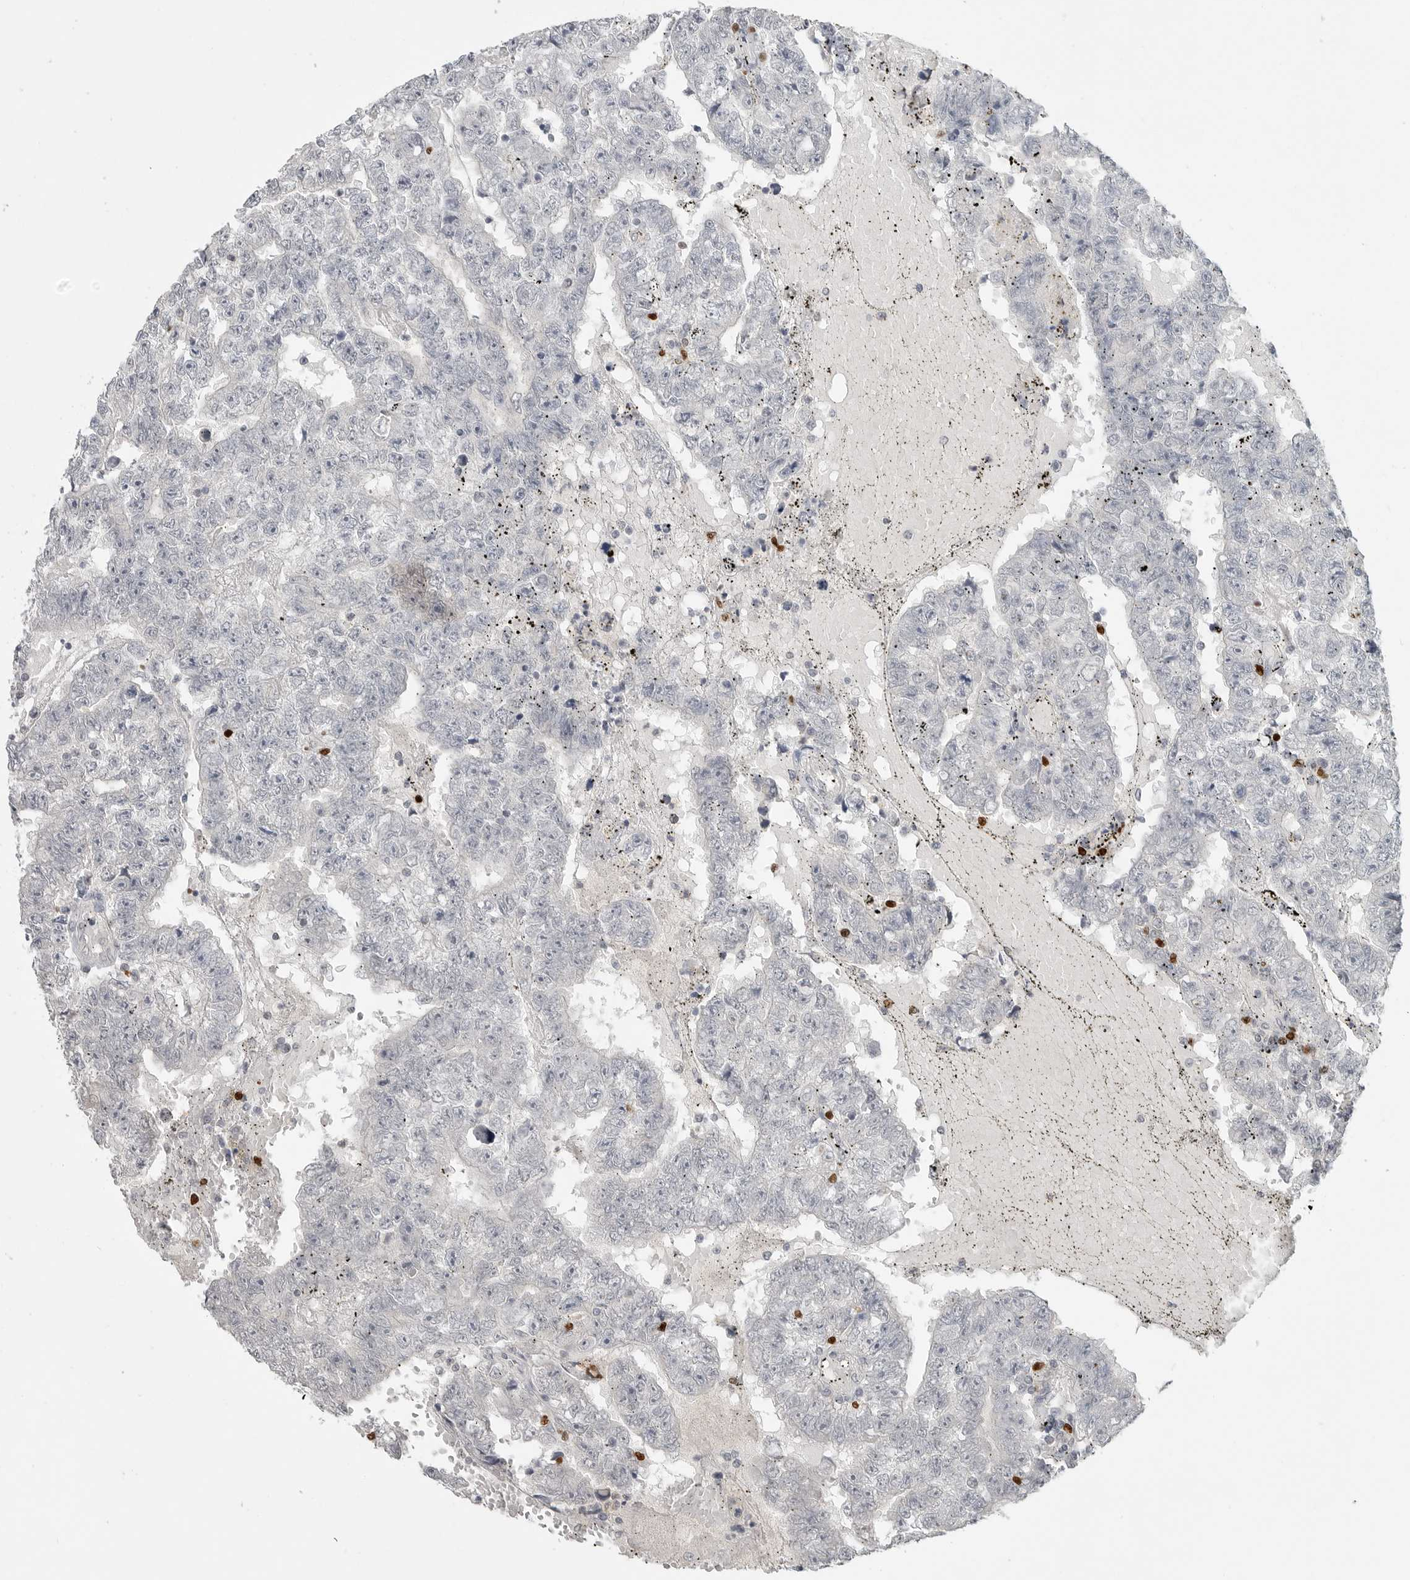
{"staining": {"intensity": "negative", "quantity": "none", "location": "none"}, "tissue": "testis cancer", "cell_type": "Tumor cells", "image_type": "cancer", "snomed": [{"axis": "morphology", "description": "Carcinoma, Embryonal, NOS"}, {"axis": "topography", "description": "Testis"}], "caption": "Immunohistochemical staining of human embryonal carcinoma (testis) displays no significant expression in tumor cells.", "gene": "FOXP3", "patient": {"sex": "male", "age": 25}}